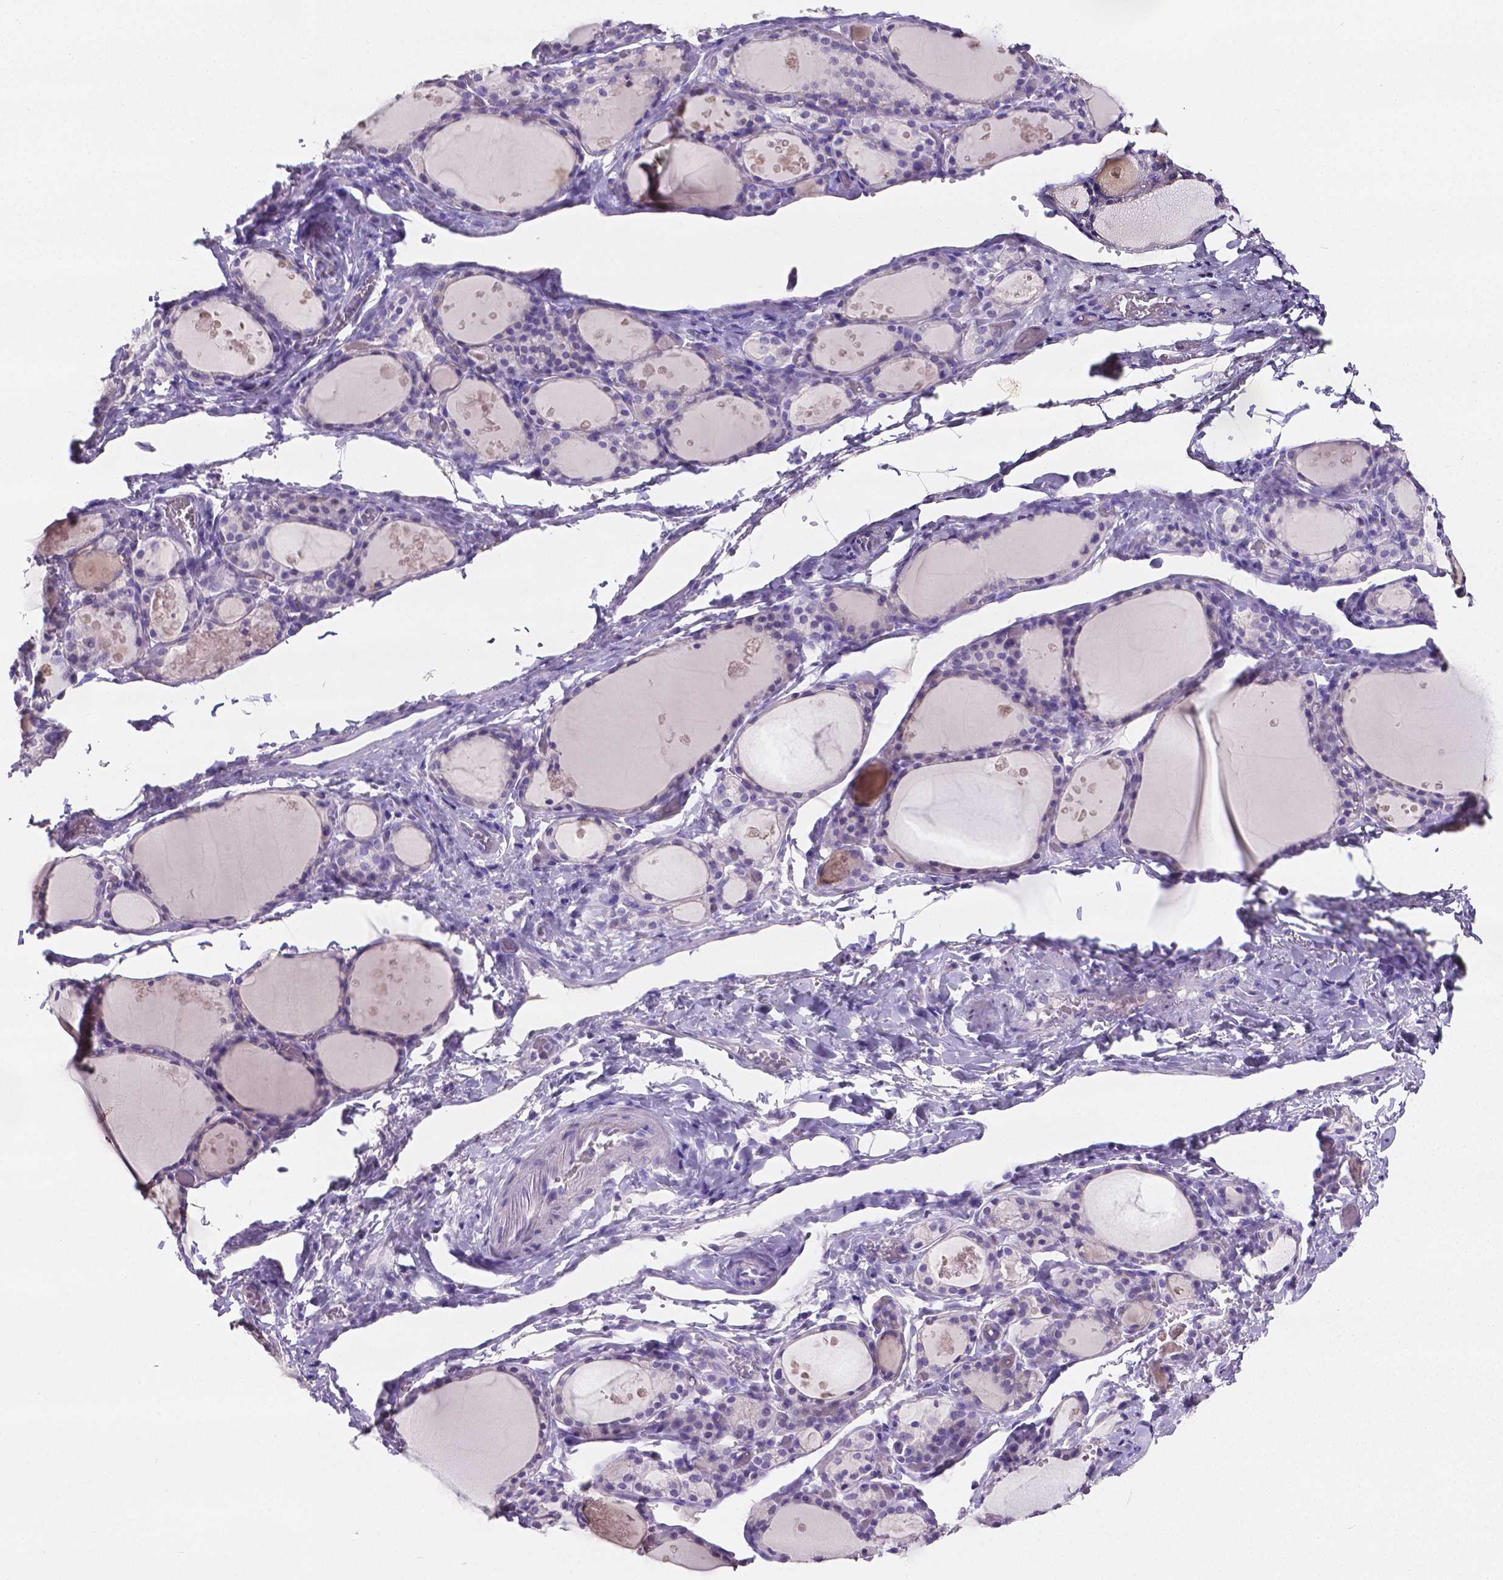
{"staining": {"intensity": "negative", "quantity": "none", "location": "none"}, "tissue": "thyroid gland", "cell_type": "Glandular cells", "image_type": "normal", "snomed": [{"axis": "morphology", "description": "Normal tissue, NOS"}, {"axis": "topography", "description": "Thyroid gland"}], "caption": "Human thyroid gland stained for a protein using immunohistochemistry (IHC) shows no expression in glandular cells.", "gene": "SLC22A2", "patient": {"sex": "male", "age": 68}}